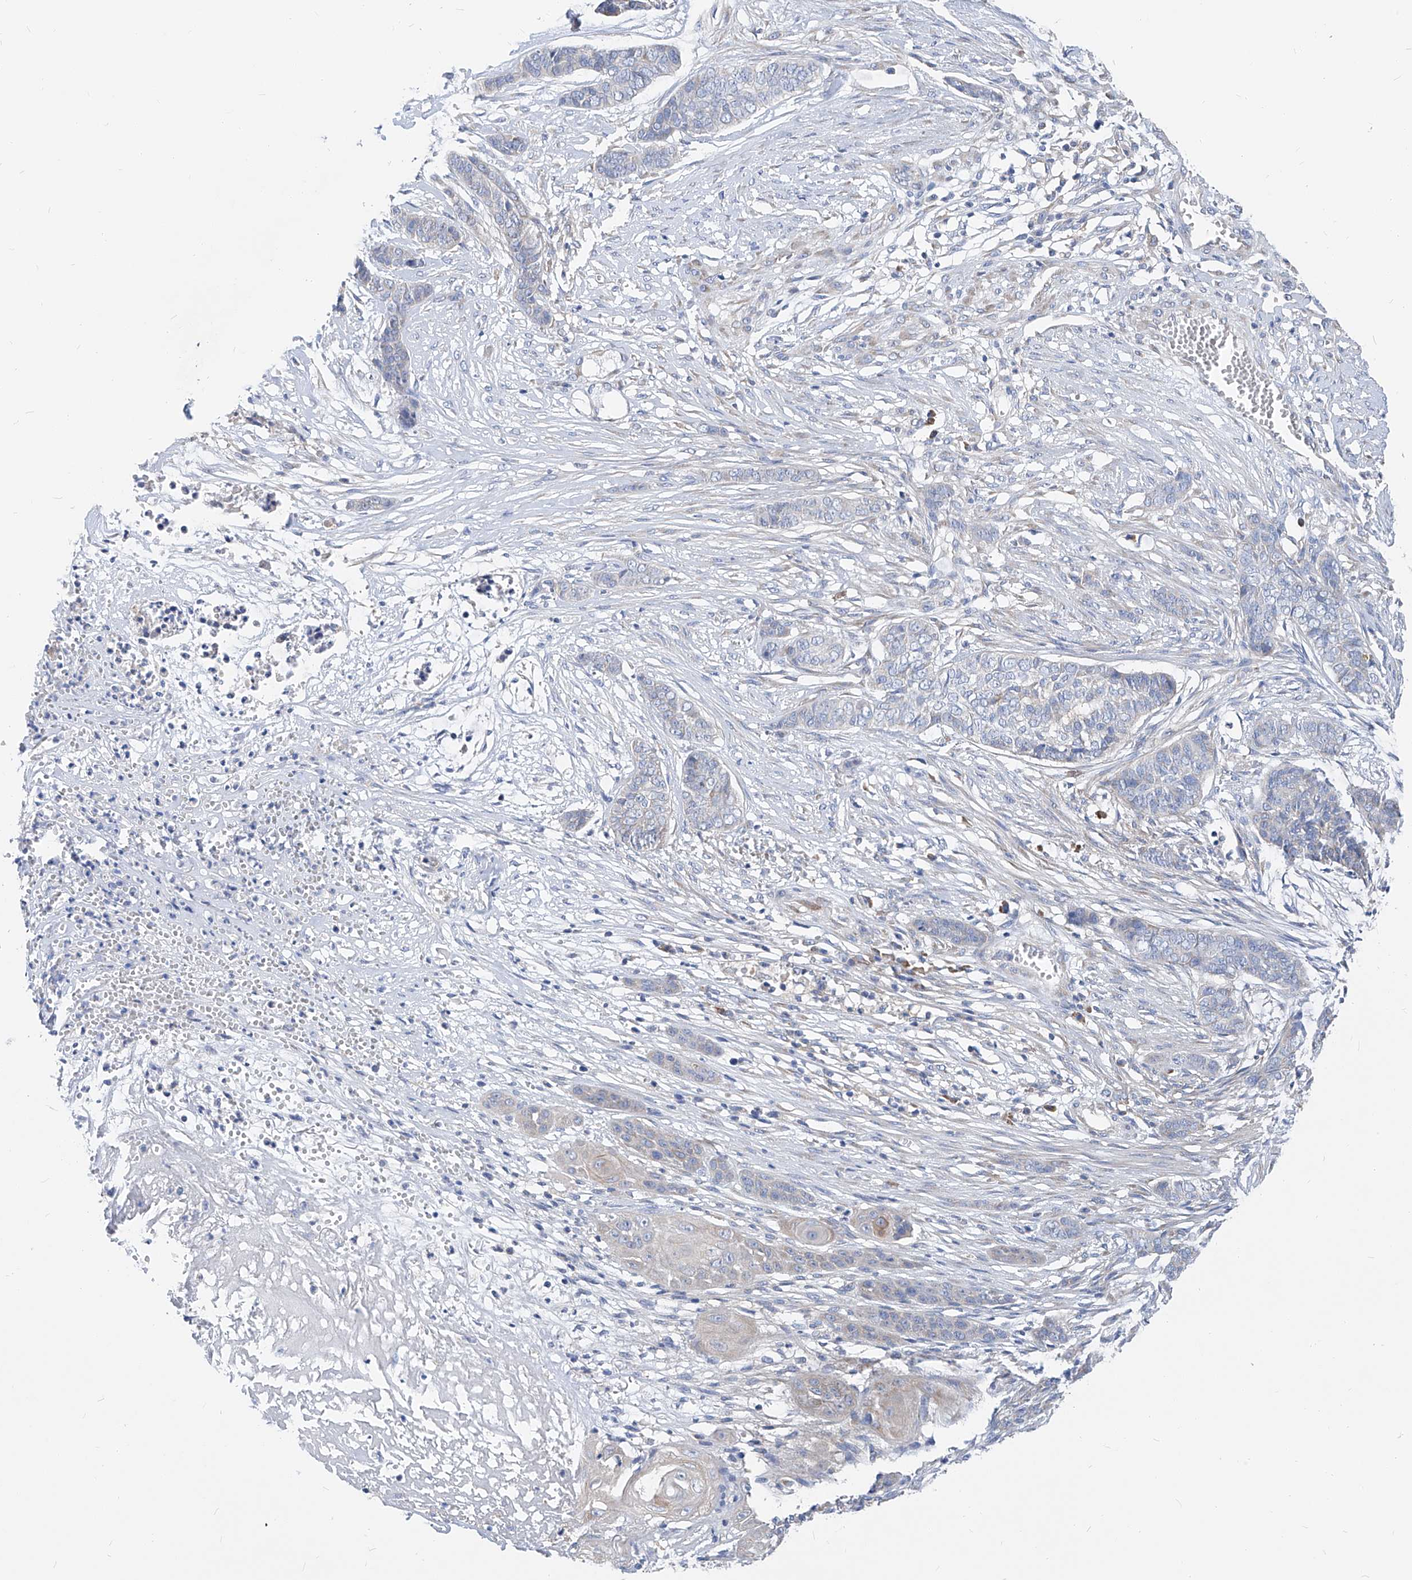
{"staining": {"intensity": "negative", "quantity": "none", "location": "none"}, "tissue": "skin cancer", "cell_type": "Tumor cells", "image_type": "cancer", "snomed": [{"axis": "morphology", "description": "Basal cell carcinoma"}, {"axis": "topography", "description": "Skin"}], "caption": "This is a image of immunohistochemistry (IHC) staining of skin cancer, which shows no staining in tumor cells.", "gene": "UFL1", "patient": {"sex": "female", "age": 64}}